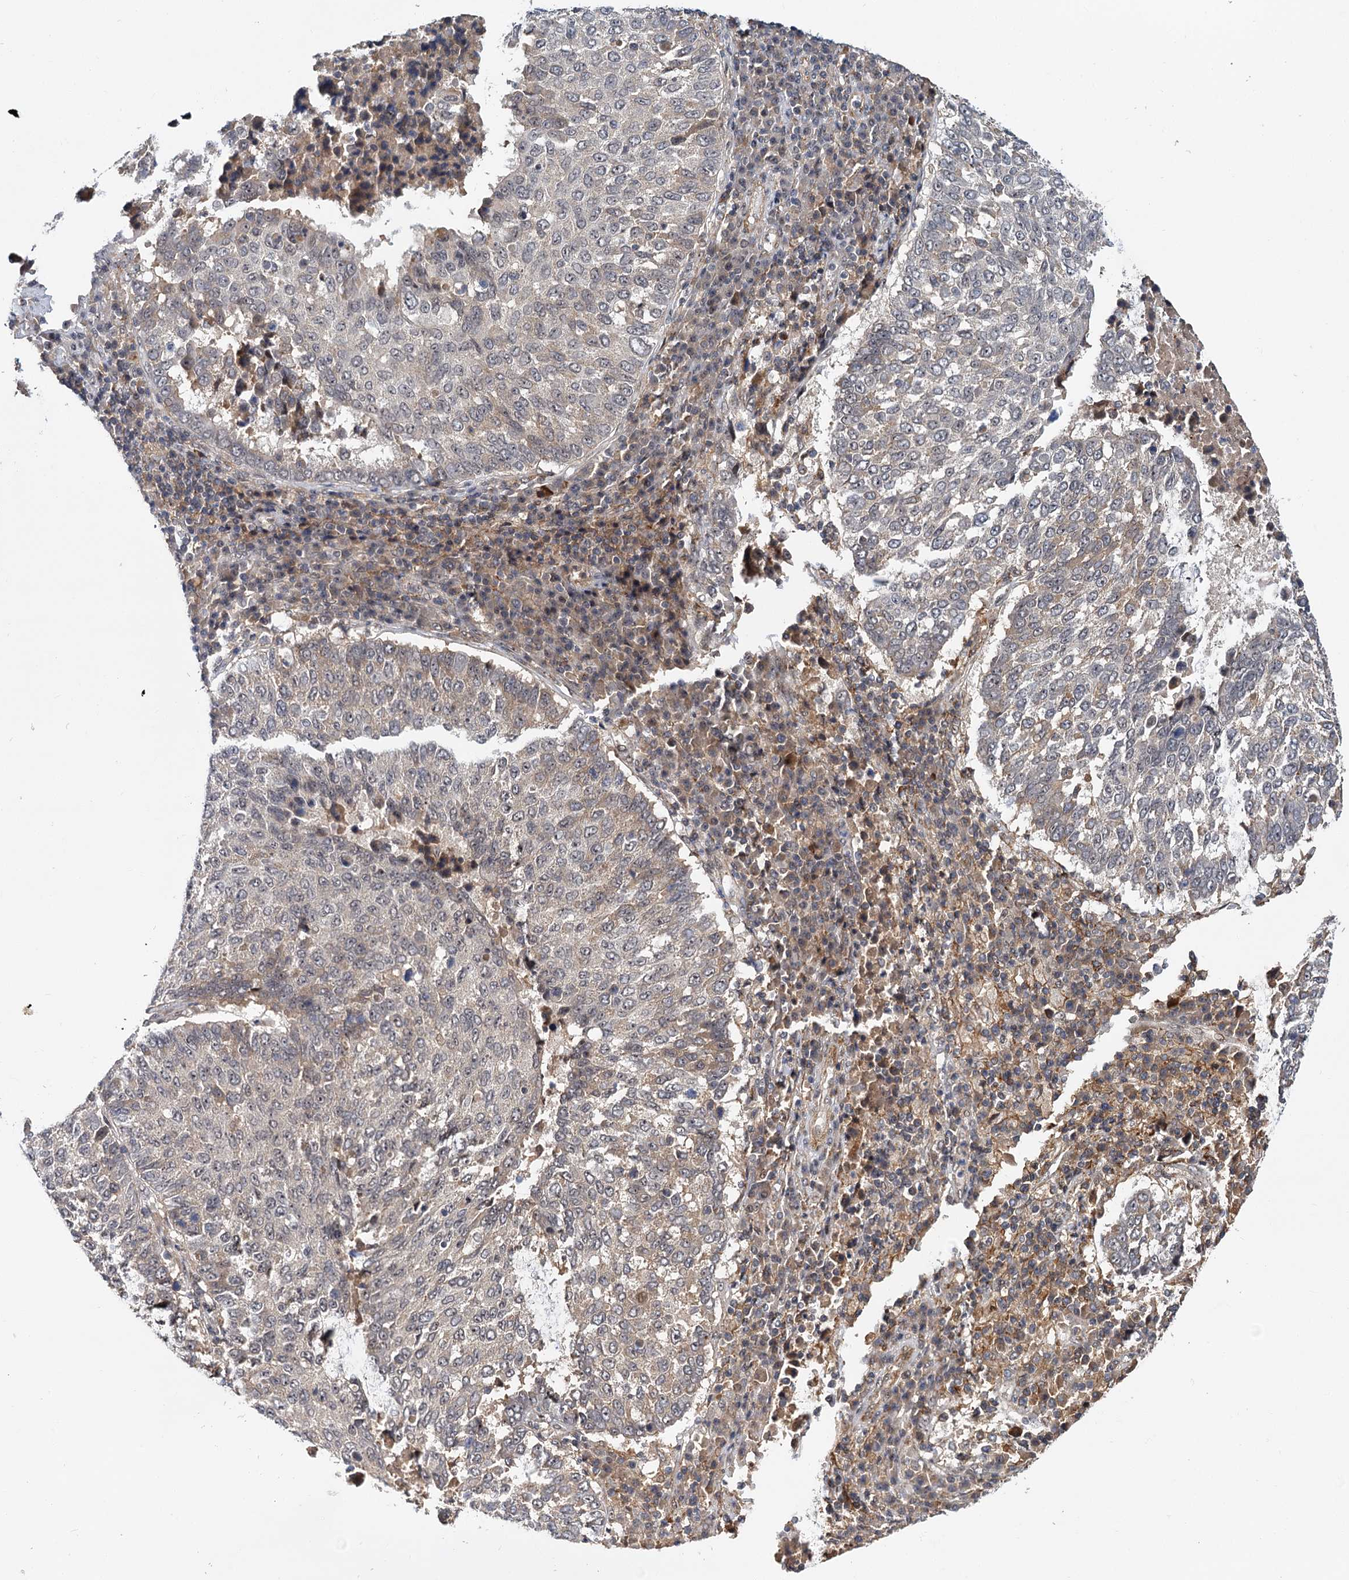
{"staining": {"intensity": "weak", "quantity": "25%-75%", "location": "cytoplasmic/membranous"}, "tissue": "lung cancer", "cell_type": "Tumor cells", "image_type": "cancer", "snomed": [{"axis": "morphology", "description": "Squamous cell carcinoma, NOS"}, {"axis": "topography", "description": "Lung"}], "caption": "Lung cancer tissue reveals weak cytoplasmic/membranous staining in about 25%-75% of tumor cells, visualized by immunohistochemistry.", "gene": "MBD6", "patient": {"sex": "male", "age": 73}}